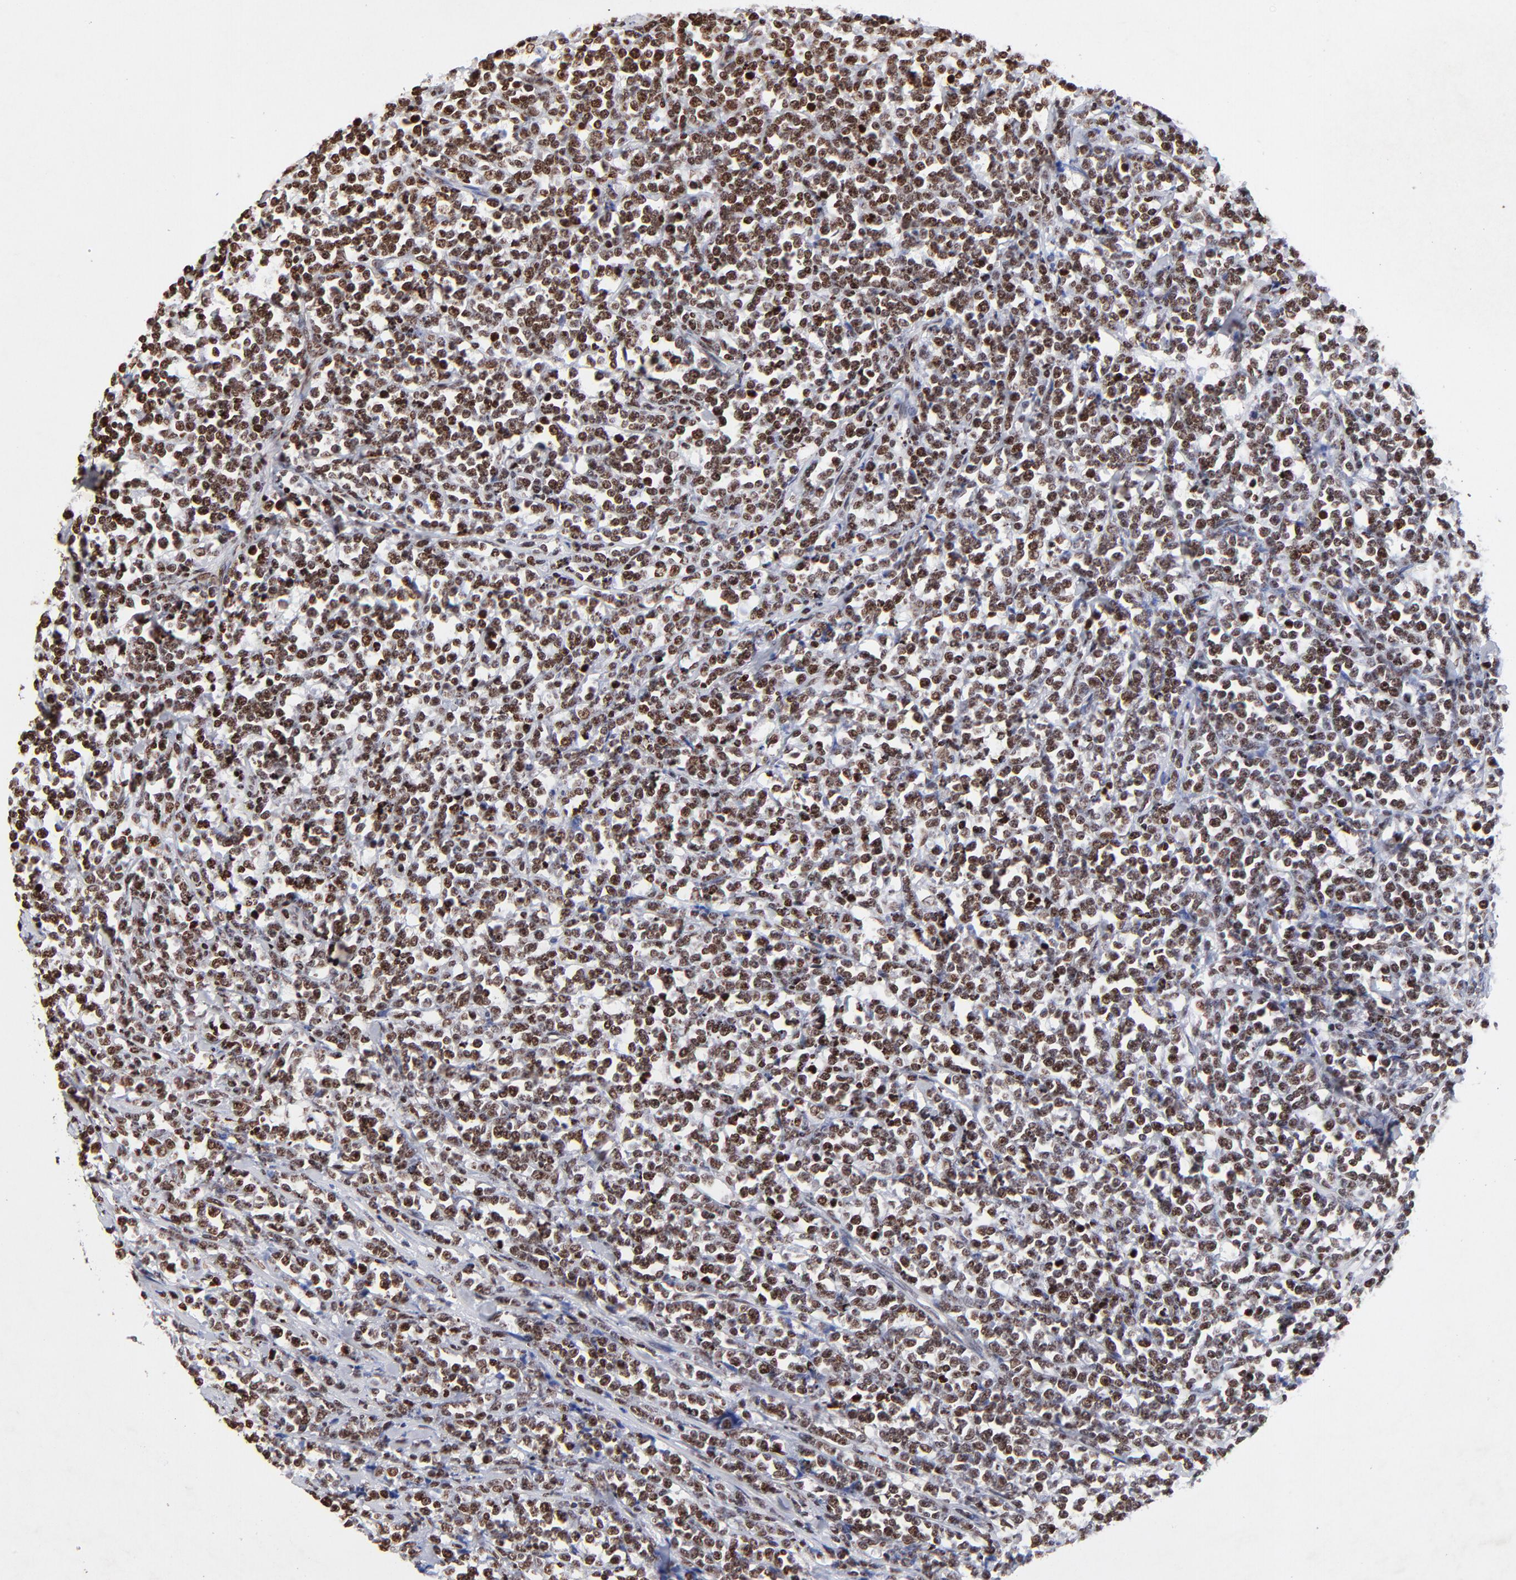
{"staining": {"intensity": "strong", "quantity": ">75%", "location": "nuclear"}, "tissue": "lymphoma", "cell_type": "Tumor cells", "image_type": "cancer", "snomed": [{"axis": "morphology", "description": "Malignant lymphoma, non-Hodgkin's type, High grade"}, {"axis": "topography", "description": "Small intestine"}, {"axis": "topography", "description": "Colon"}], "caption": "Human malignant lymphoma, non-Hodgkin's type (high-grade) stained for a protein (brown) exhibits strong nuclear positive staining in approximately >75% of tumor cells.", "gene": "FBH1", "patient": {"sex": "male", "age": 8}}